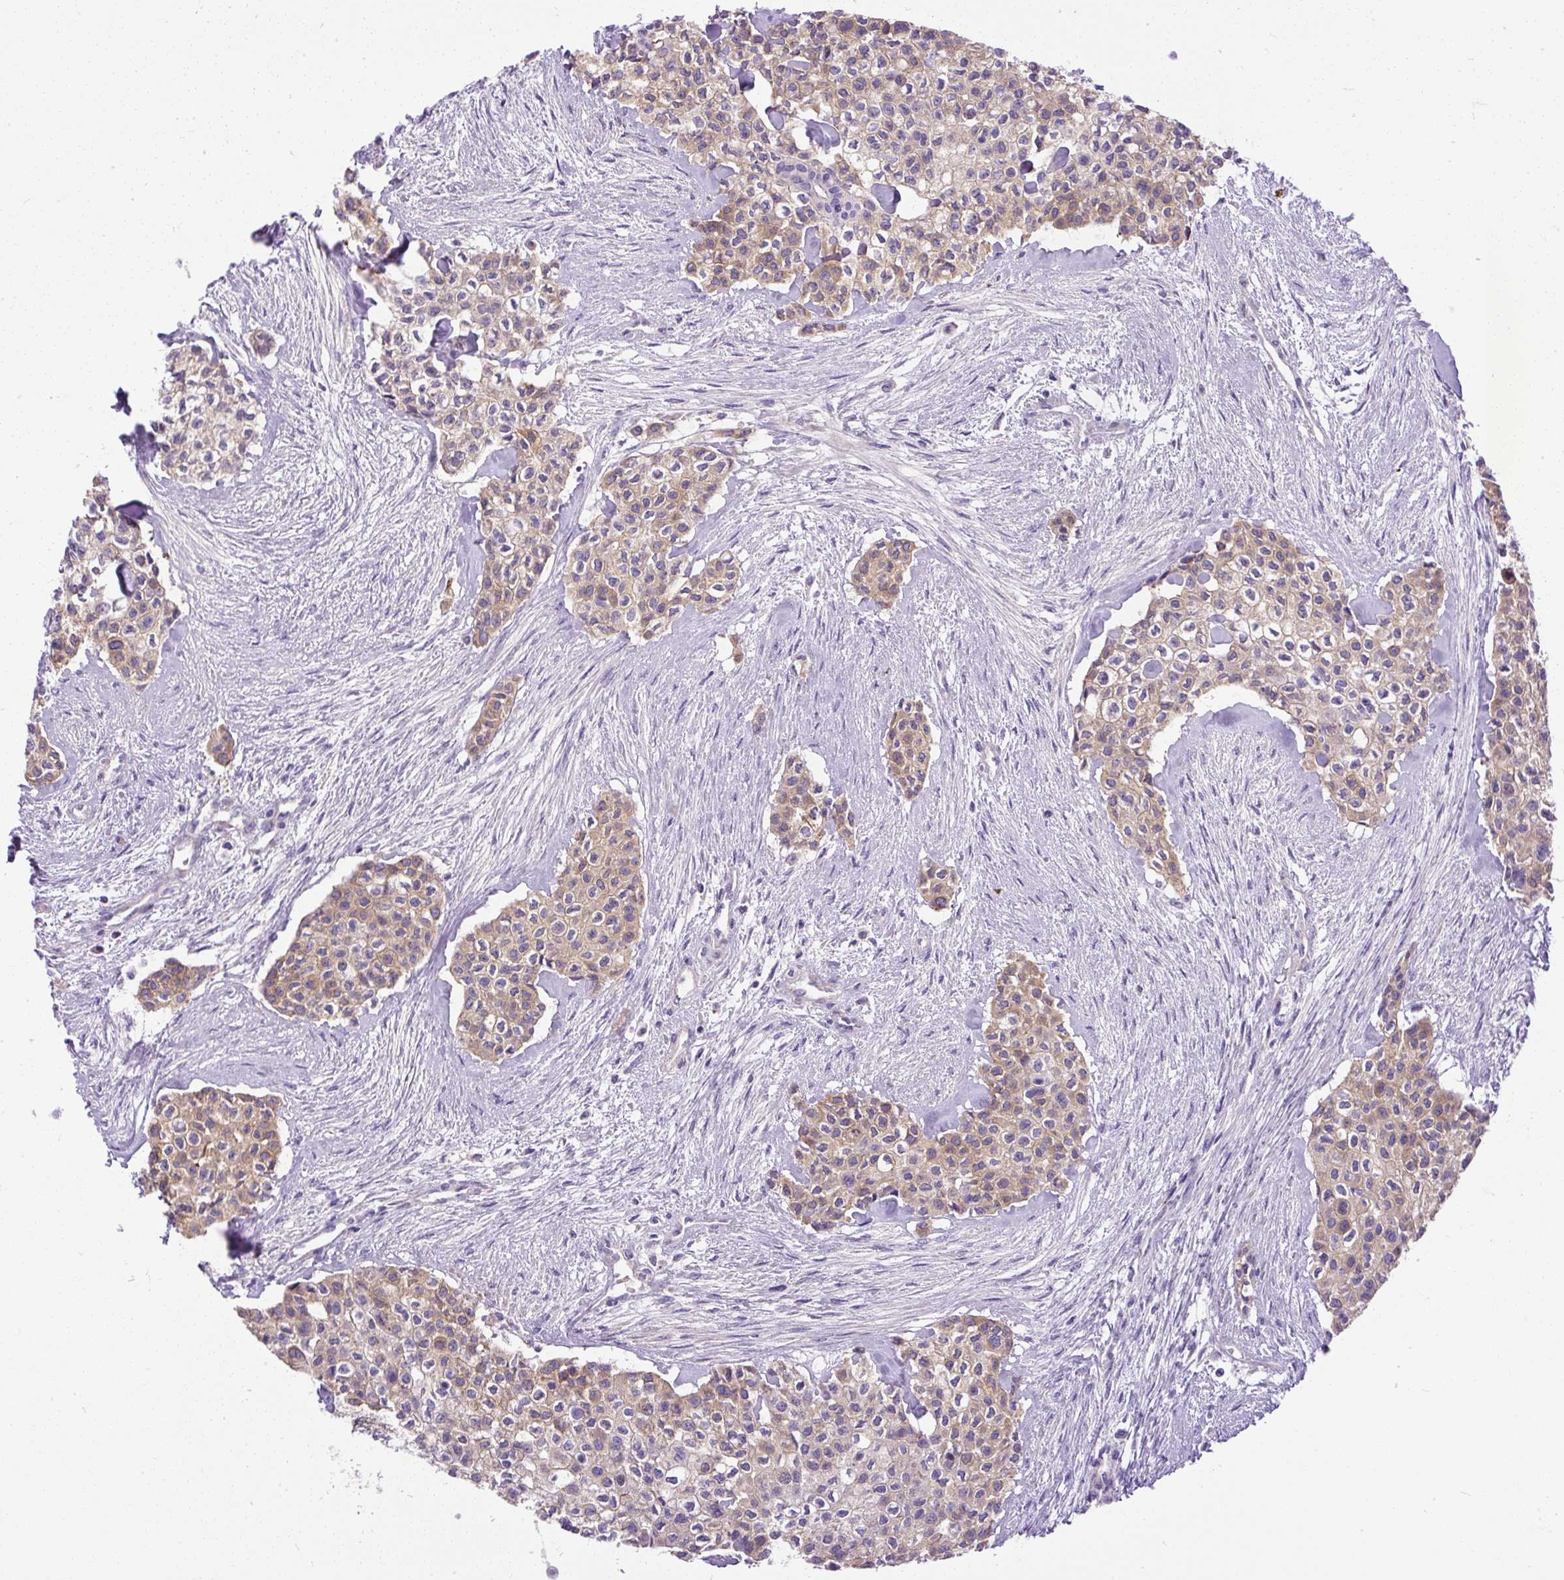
{"staining": {"intensity": "weak", "quantity": ">75%", "location": "cytoplasmic/membranous"}, "tissue": "head and neck cancer", "cell_type": "Tumor cells", "image_type": "cancer", "snomed": [{"axis": "morphology", "description": "Adenocarcinoma, NOS"}, {"axis": "topography", "description": "Head-Neck"}], "caption": "The immunohistochemical stain highlights weak cytoplasmic/membranous positivity in tumor cells of head and neck cancer tissue. Immunohistochemistry stains the protein of interest in brown and the nuclei are stained blue.", "gene": "CFAP47", "patient": {"sex": "male", "age": 81}}